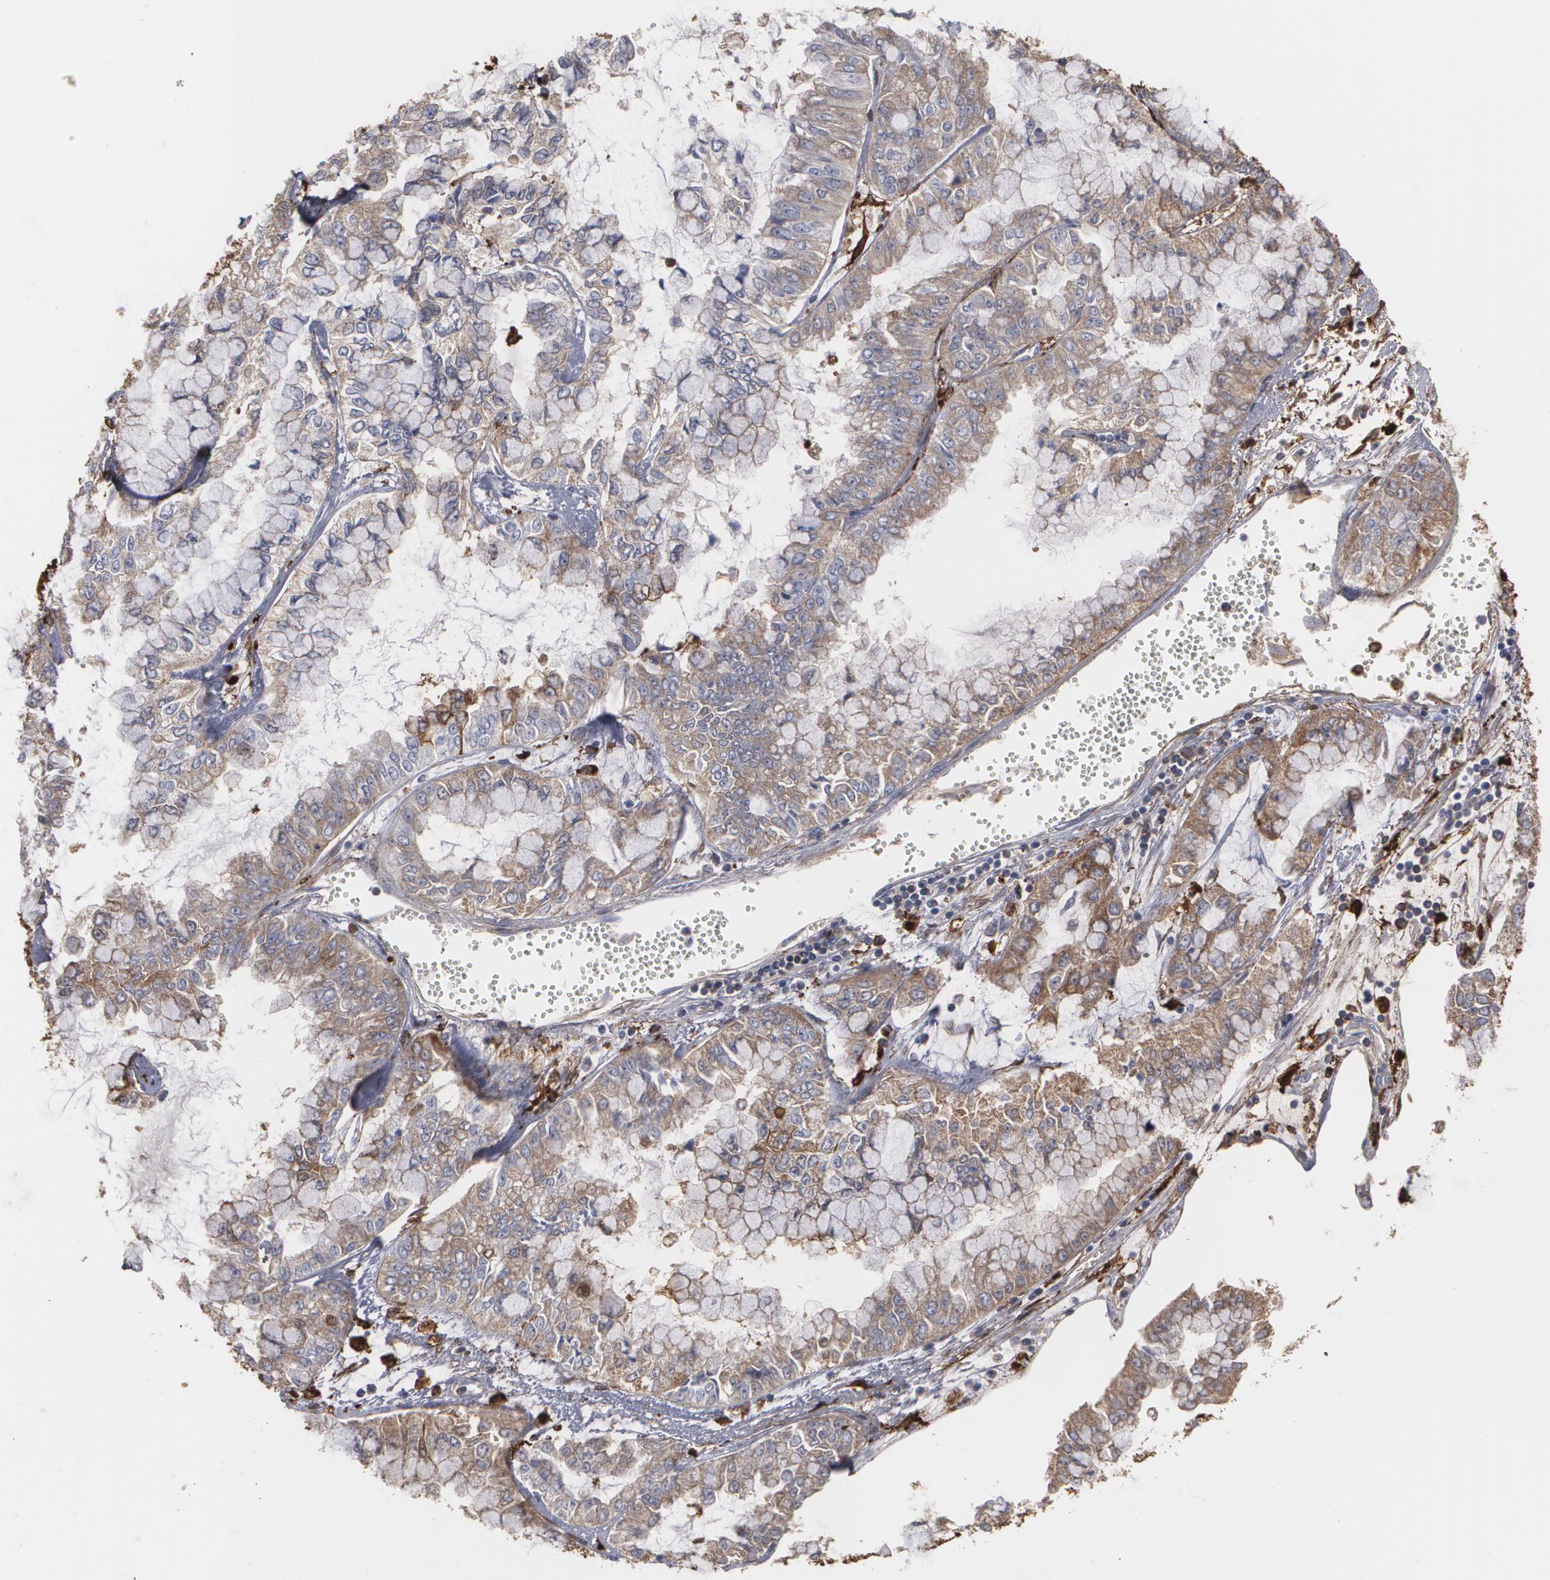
{"staining": {"intensity": "weak", "quantity": ">75%", "location": "cytoplasmic/membranous"}, "tissue": "liver cancer", "cell_type": "Tumor cells", "image_type": "cancer", "snomed": [{"axis": "morphology", "description": "Cholangiocarcinoma"}, {"axis": "topography", "description": "Liver"}], "caption": "This is a photomicrograph of IHC staining of liver cholangiocarcinoma, which shows weak positivity in the cytoplasmic/membranous of tumor cells.", "gene": "ODC1", "patient": {"sex": "female", "age": 79}}